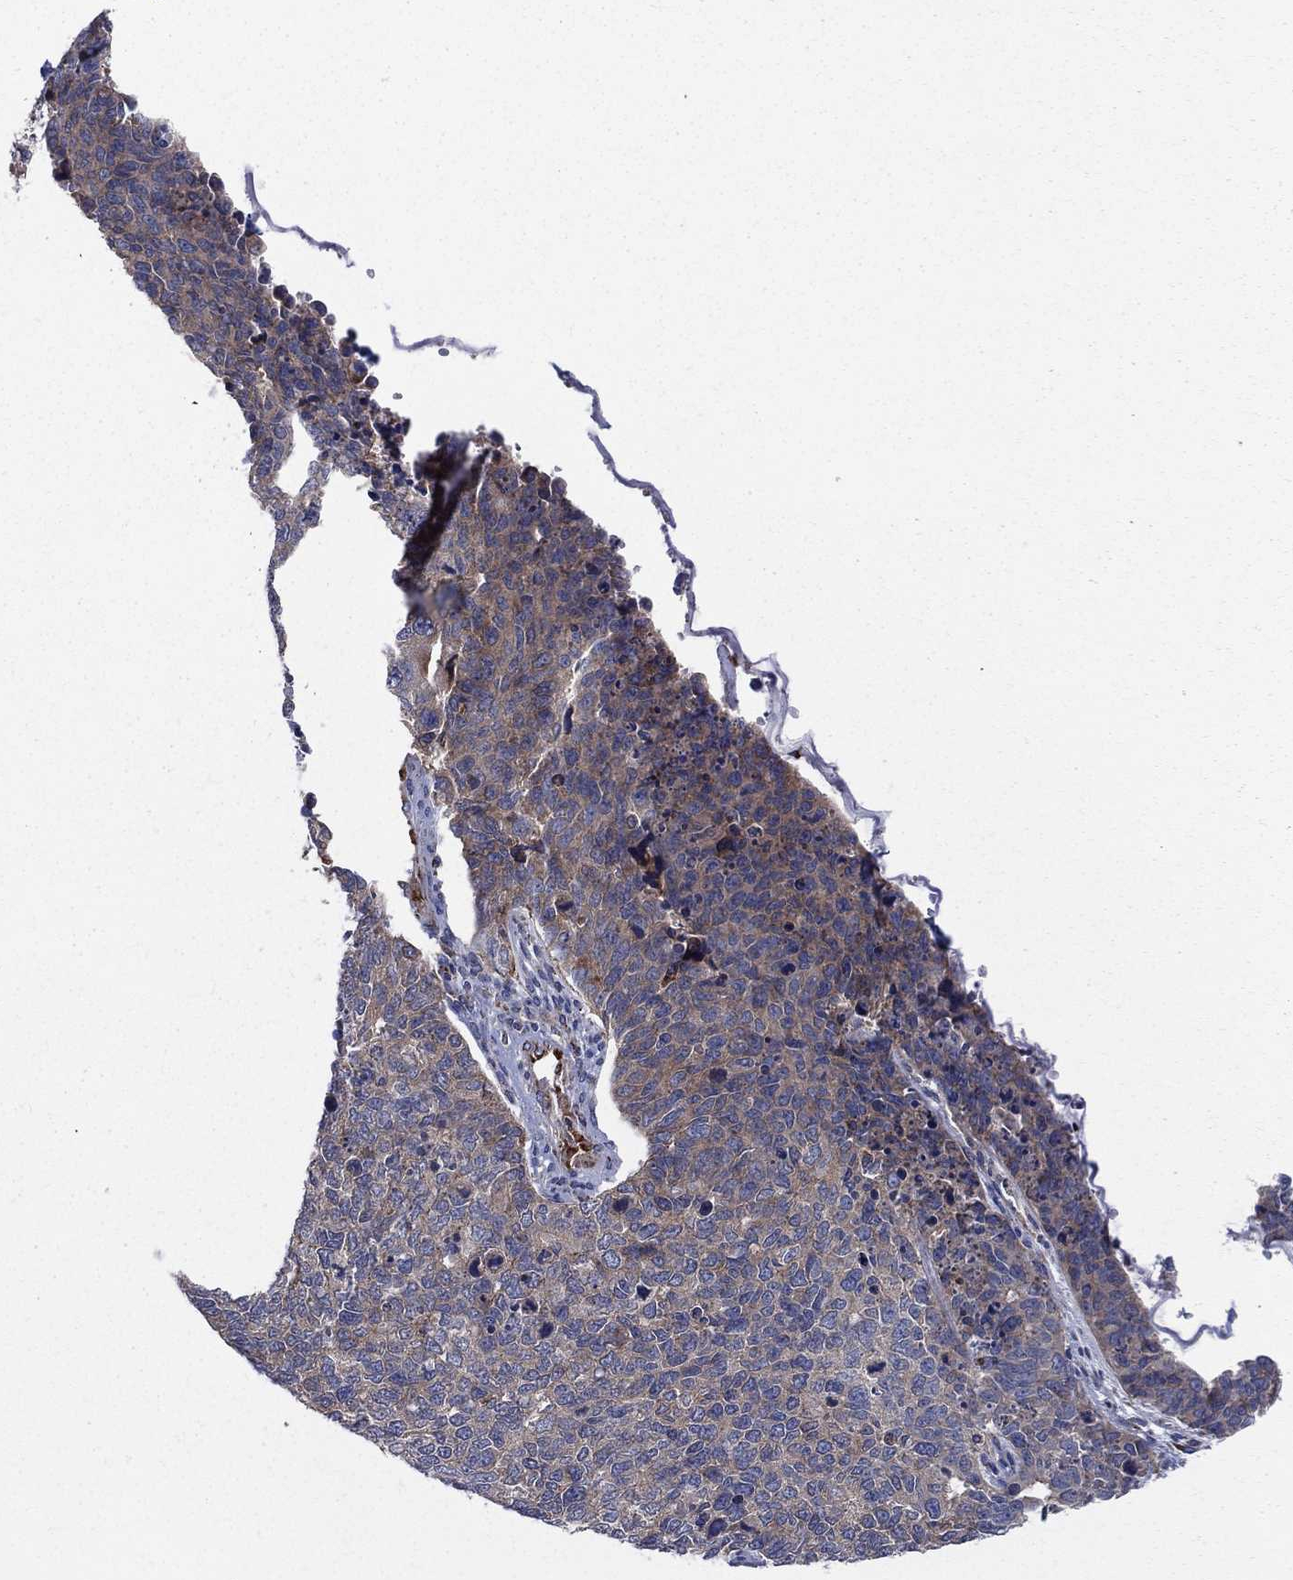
{"staining": {"intensity": "moderate", "quantity": "25%-75%", "location": "cytoplasmic/membranous"}, "tissue": "cervical cancer", "cell_type": "Tumor cells", "image_type": "cancer", "snomed": [{"axis": "morphology", "description": "Squamous cell carcinoma, NOS"}, {"axis": "topography", "description": "Cervix"}], "caption": "An IHC image of tumor tissue is shown. Protein staining in brown labels moderate cytoplasmic/membranous positivity in cervical cancer within tumor cells. The staining is performed using DAB brown chromogen to label protein expression. The nuclei are counter-stained blue using hematoxylin.", "gene": "CCDC159", "patient": {"sex": "female", "age": 63}}